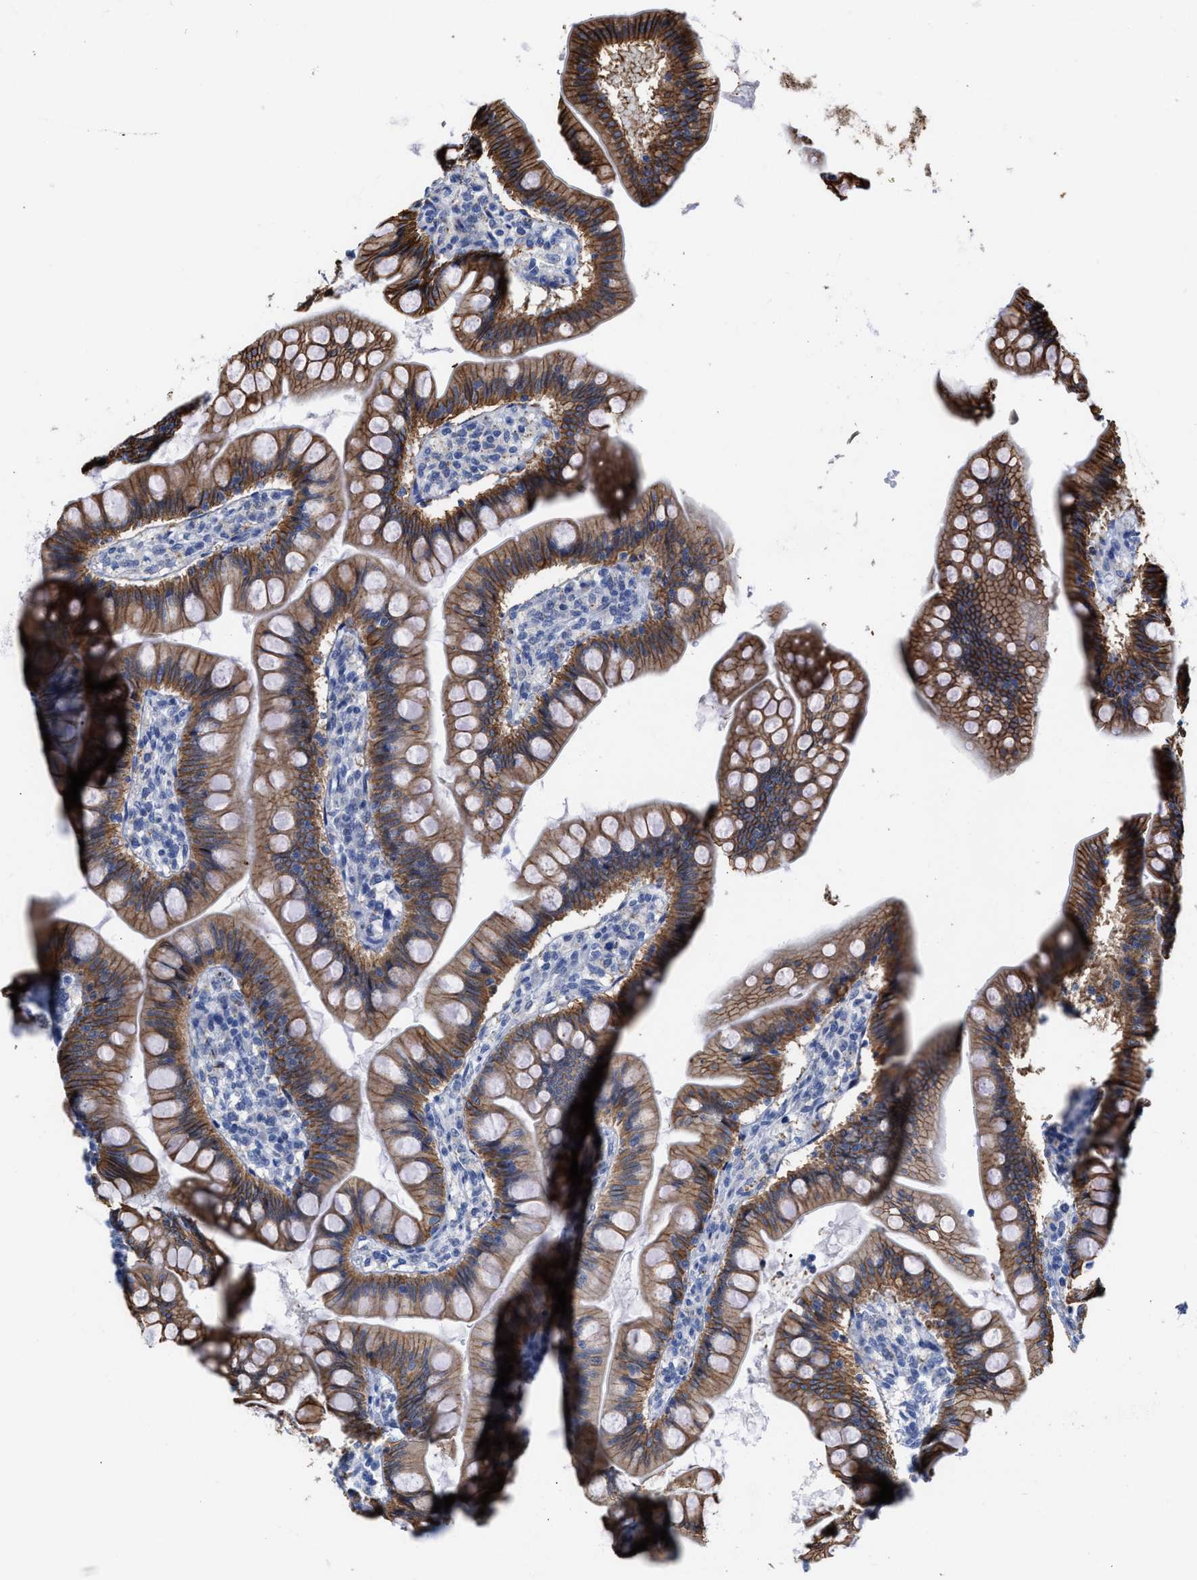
{"staining": {"intensity": "strong", "quantity": ">75%", "location": "cytoplasmic/membranous"}, "tissue": "small intestine", "cell_type": "Glandular cells", "image_type": "normal", "snomed": [{"axis": "morphology", "description": "Normal tissue, NOS"}, {"axis": "topography", "description": "Small intestine"}], "caption": "A high-resolution image shows immunohistochemistry (IHC) staining of benign small intestine, which displays strong cytoplasmic/membranous positivity in approximately >75% of glandular cells.", "gene": "JAG1", "patient": {"sex": "male", "age": 7}}